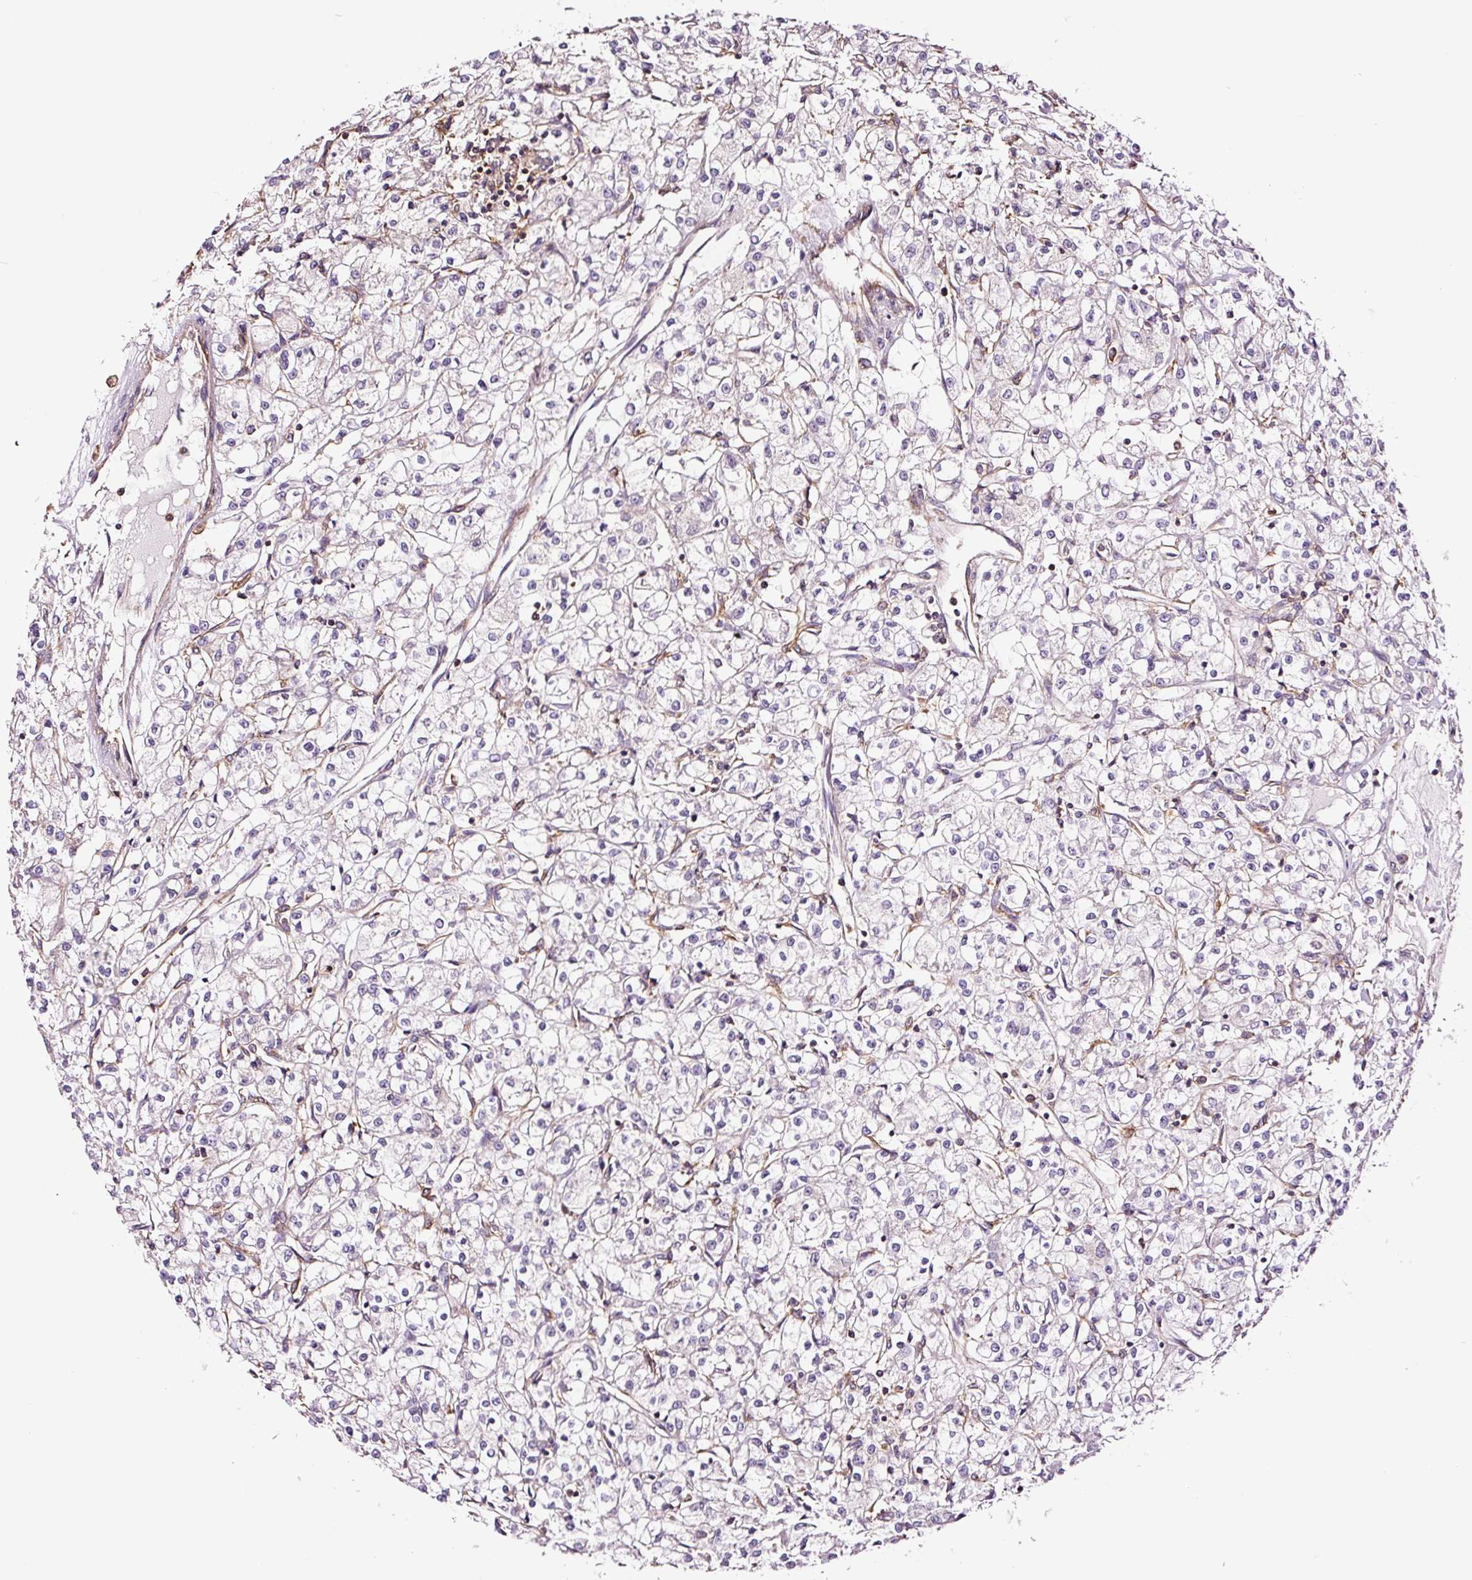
{"staining": {"intensity": "negative", "quantity": "none", "location": "none"}, "tissue": "renal cancer", "cell_type": "Tumor cells", "image_type": "cancer", "snomed": [{"axis": "morphology", "description": "Adenocarcinoma, NOS"}, {"axis": "topography", "description": "Kidney"}], "caption": "Immunohistochemistry histopathology image of neoplastic tissue: adenocarcinoma (renal) stained with DAB displays no significant protein expression in tumor cells.", "gene": "METAP1", "patient": {"sex": "female", "age": 59}}